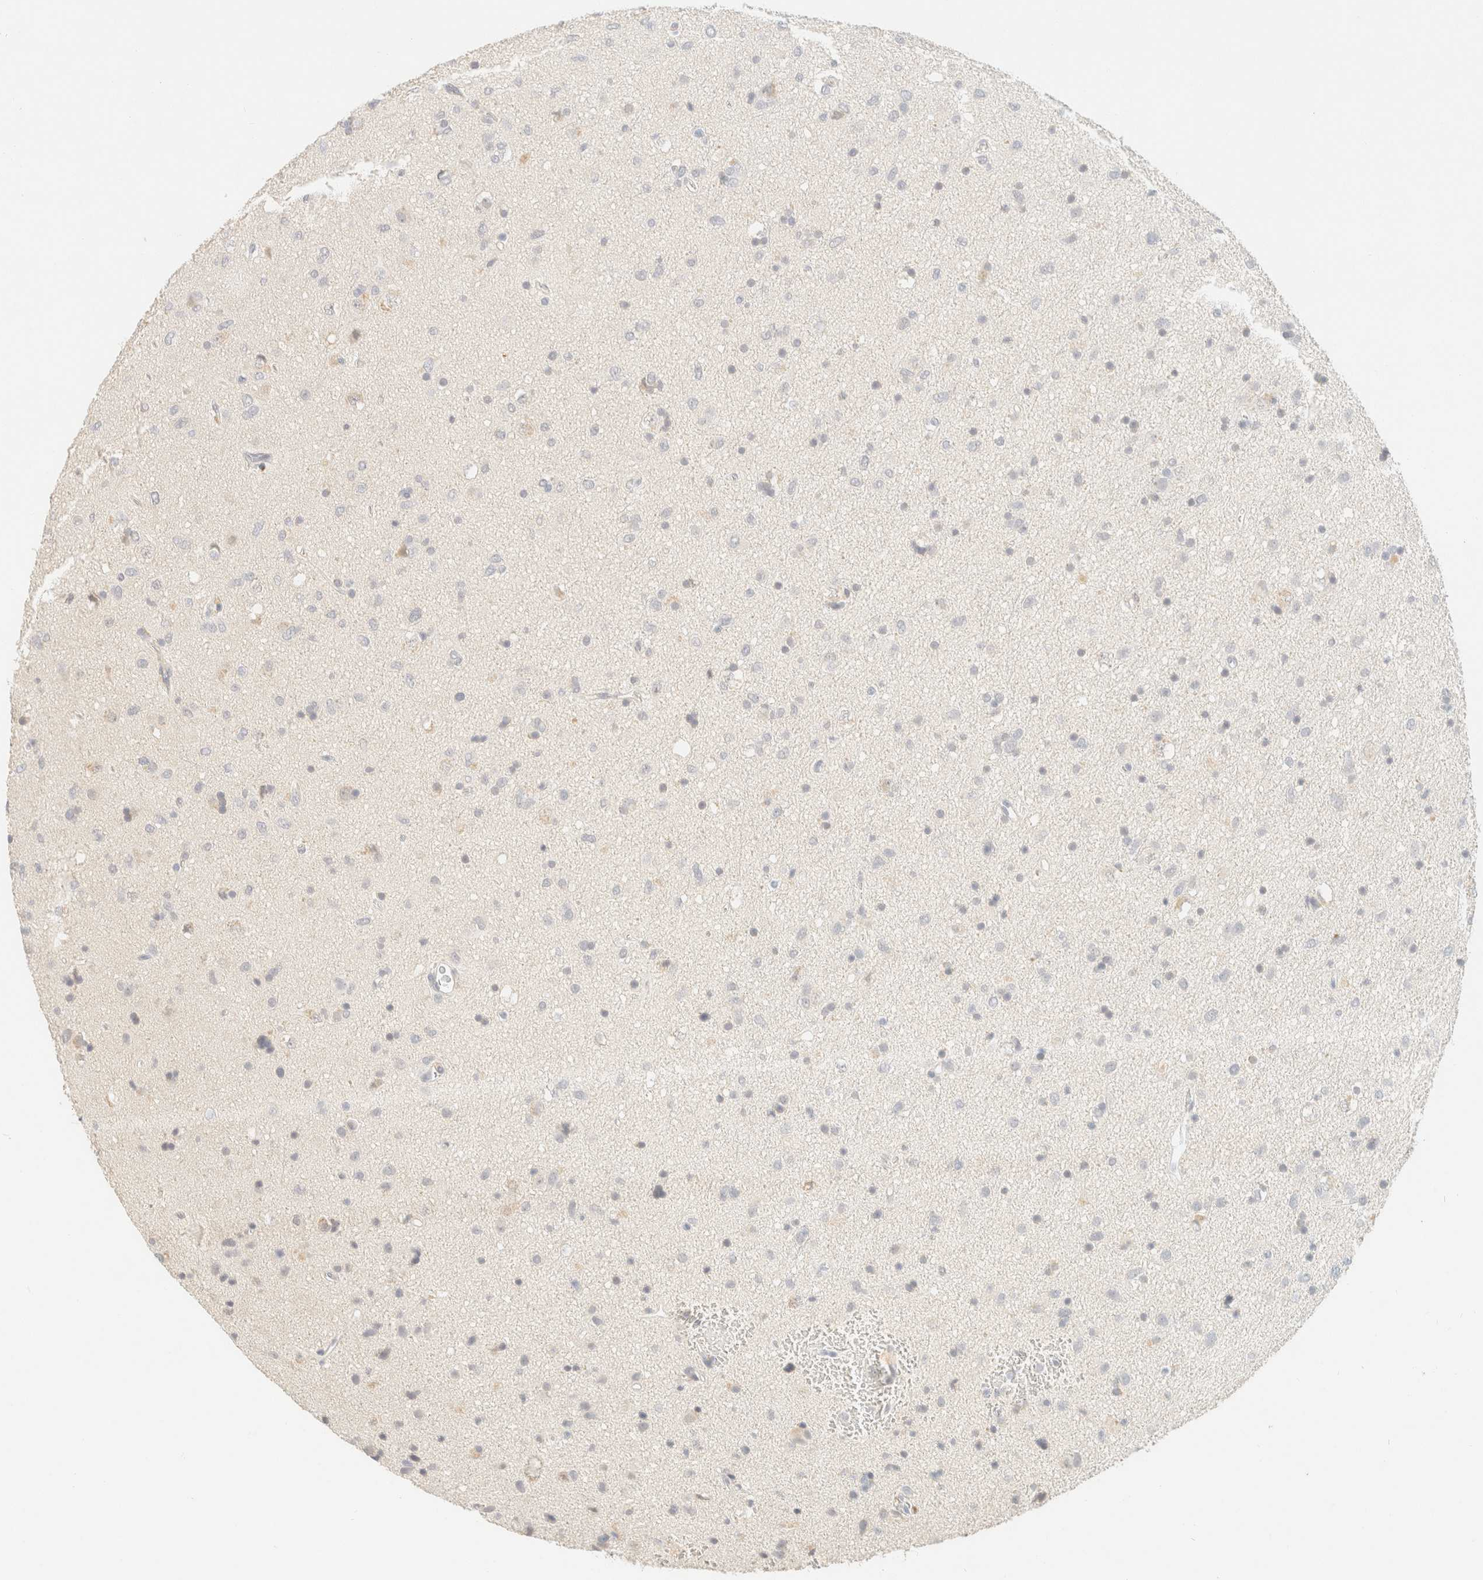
{"staining": {"intensity": "negative", "quantity": "none", "location": "none"}, "tissue": "glioma", "cell_type": "Tumor cells", "image_type": "cancer", "snomed": [{"axis": "morphology", "description": "Glioma, malignant, Low grade"}, {"axis": "topography", "description": "Brain"}], "caption": "This is an IHC micrograph of human malignant low-grade glioma. There is no expression in tumor cells.", "gene": "TIMD4", "patient": {"sex": "male", "age": 77}}